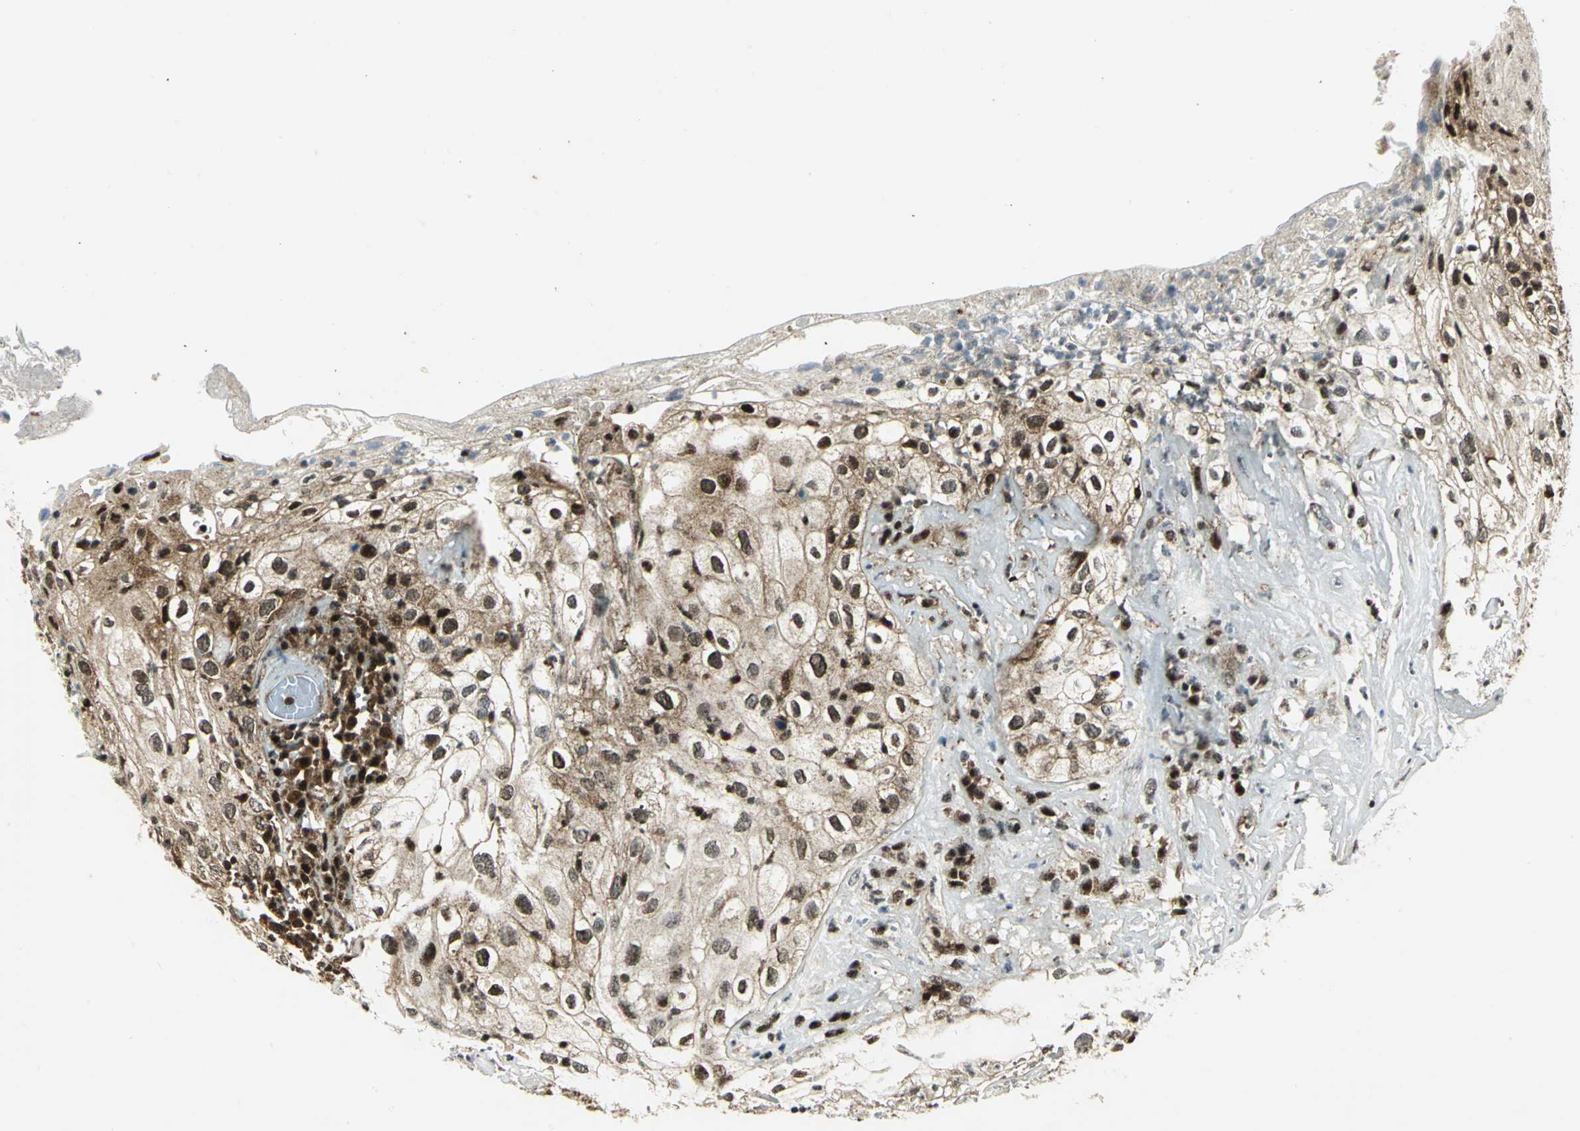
{"staining": {"intensity": "moderate", "quantity": ">75%", "location": "cytoplasmic/membranous,nuclear"}, "tissue": "skin cancer", "cell_type": "Tumor cells", "image_type": "cancer", "snomed": [{"axis": "morphology", "description": "Squamous cell carcinoma, NOS"}, {"axis": "topography", "description": "Skin"}], "caption": "About >75% of tumor cells in human squamous cell carcinoma (skin) exhibit moderate cytoplasmic/membranous and nuclear protein positivity as visualized by brown immunohistochemical staining.", "gene": "COPS5", "patient": {"sex": "male", "age": 65}}